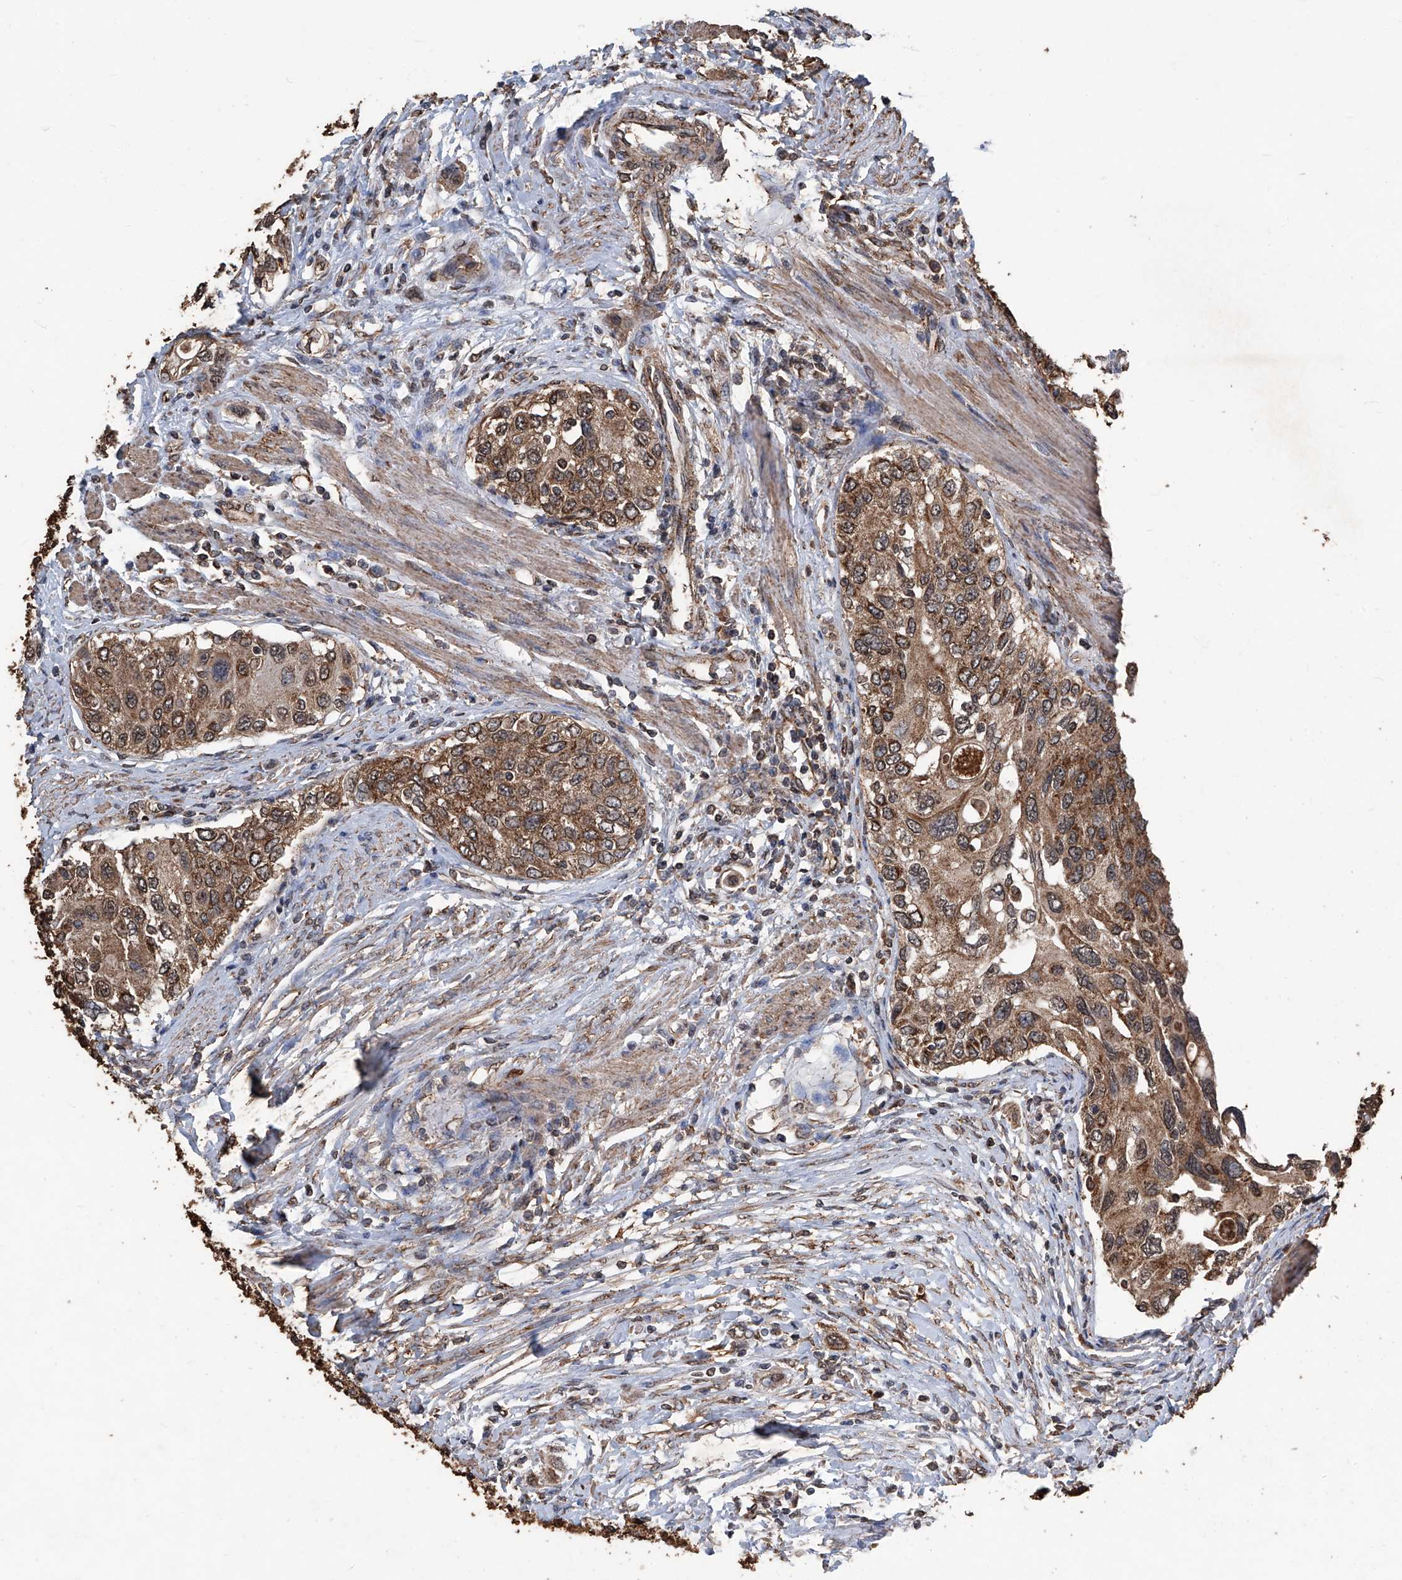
{"staining": {"intensity": "moderate", "quantity": ">75%", "location": "cytoplasmic/membranous"}, "tissue": "urothelial cancer", "cell_type": "Tumor cells", "image_type": "cancer", "snomed": [{"axis": "morphology", "description": "Urothelial carcinoma, High grade"}, {"axis": "topography", "description": "Urinary bladder"}], "caption": "An image showing moderate cytoplasmic/membranous positivity in approximately >75% of tumor cells in urothelial cancer, as visualized by brown immunohistochemical staining.", "gene": "STARD7", "patient": {"sex": "female", "age": 56}}